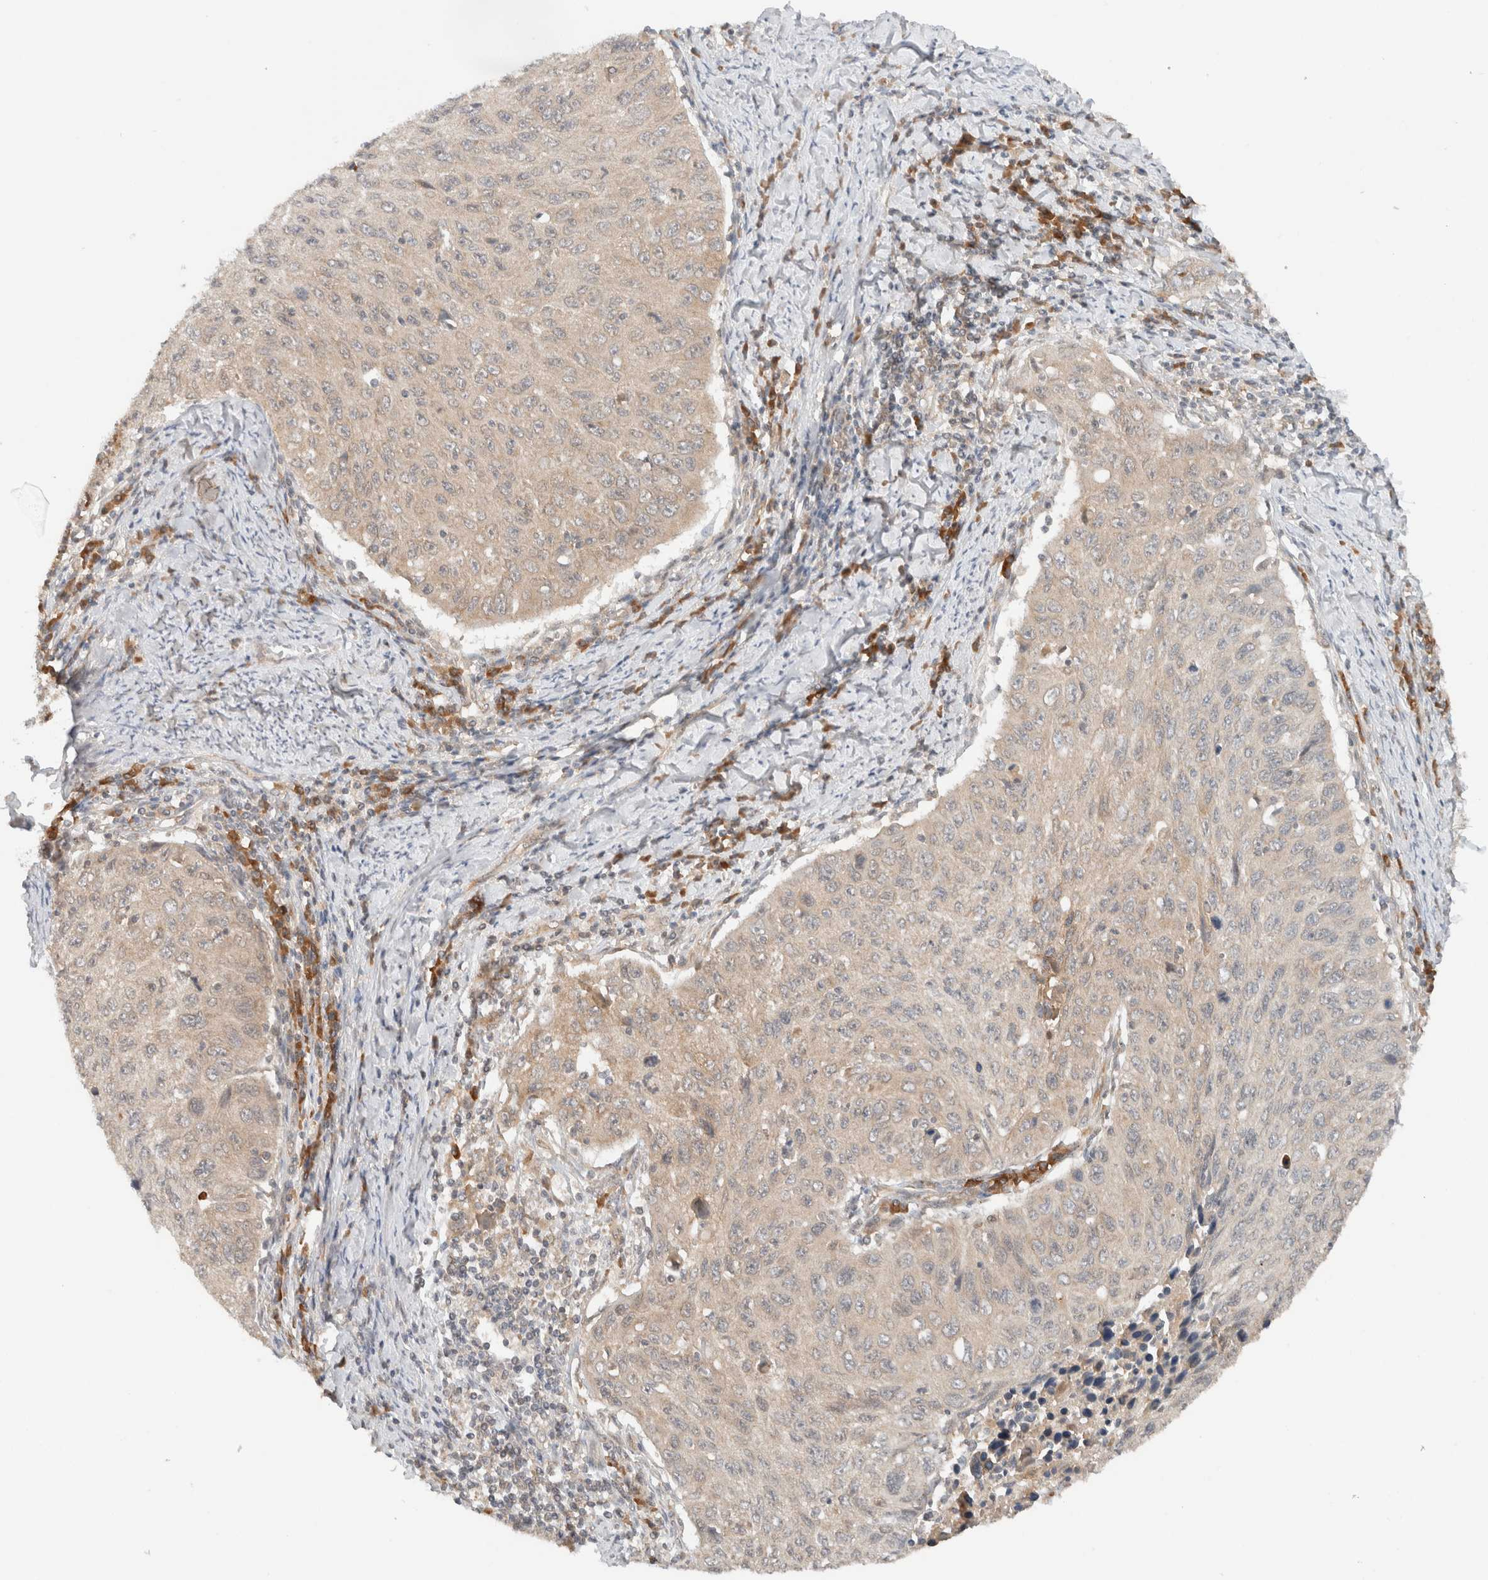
{"staining": {"intensity": "weak", "quantity": ">75%", "location": "cytoplasmic/membranous"}, "tissue": "cervical cancer", "cell_type": "Tumor cells", "image_type": "cancer", "snomed": [{"axis": "morphology", "description": "Squamous cell carcinoma, NOS"}, {"axis": "topography", "description": "Cervix"}], "caption": "Immunohistochemistry (IHC) image of squamous cell carcinoma (cervical) stained for a protein (brown), which exhibits low levels of weak cytoplasmic/membranous expression in approximately >75% of tumor cells.", "gene": "ARFGEF2", "patient": {"sex": "female", "age": 53}}